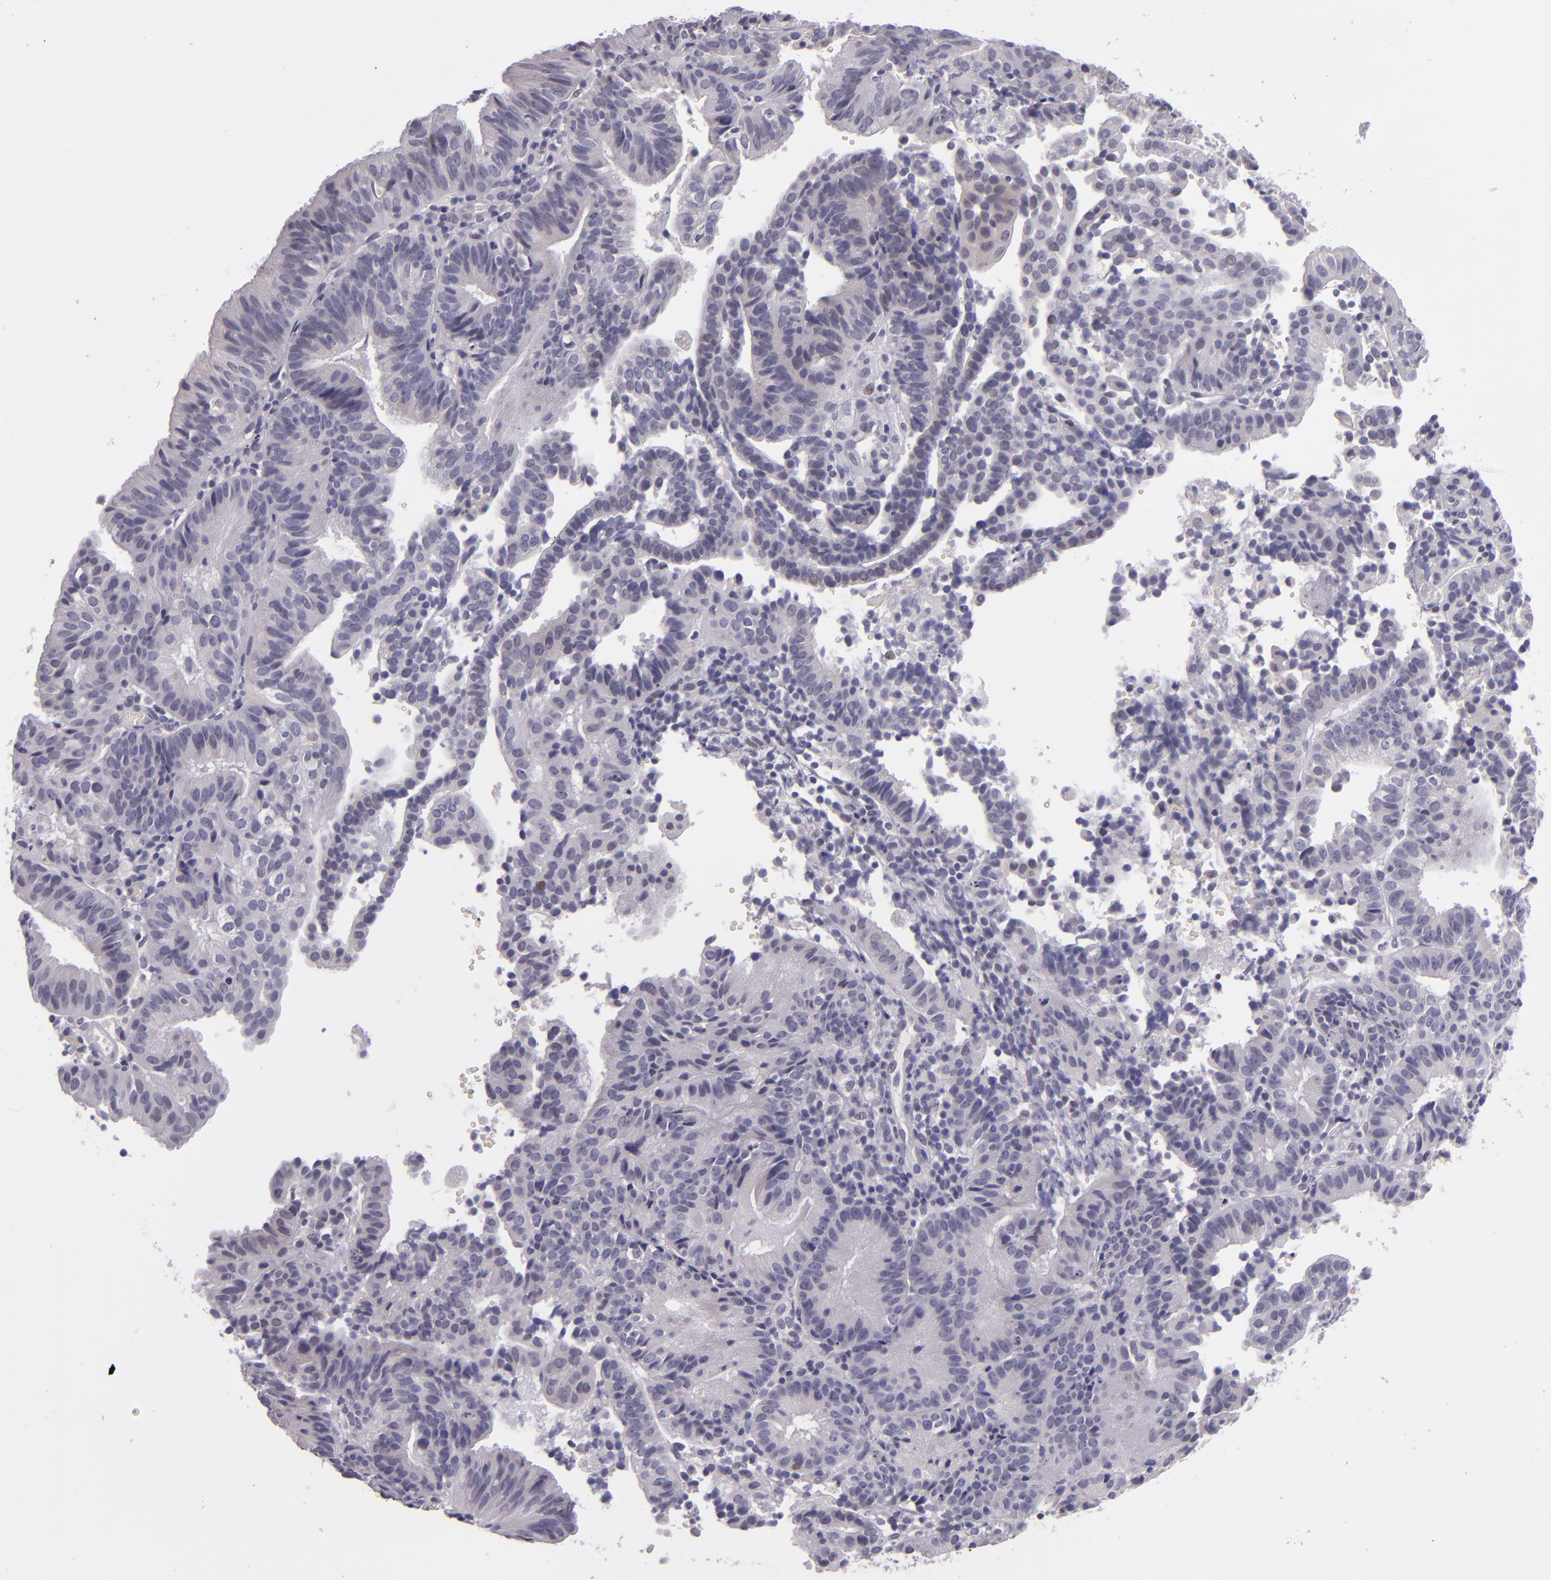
{"staining": {"intensity": "negative", "quantity": "none", "location": "none"}, "tissue": "cervical cancer", "cell_type": "Tumor cells", "image_type": "cancer", "snomed": [{"axis": "morphology", "description": "Adenocarcinoma, NOS"}, {"axis": "topography", "description": "Cervix"}], "caption": "This is a histopathology image of immunohistochemistry (IHC) staining of cervical cancer (adenocarcinoma), which shows no positivity in tumor cells.", "gene": "SNCB", "patient": {"sex": "female", "age": 60}}